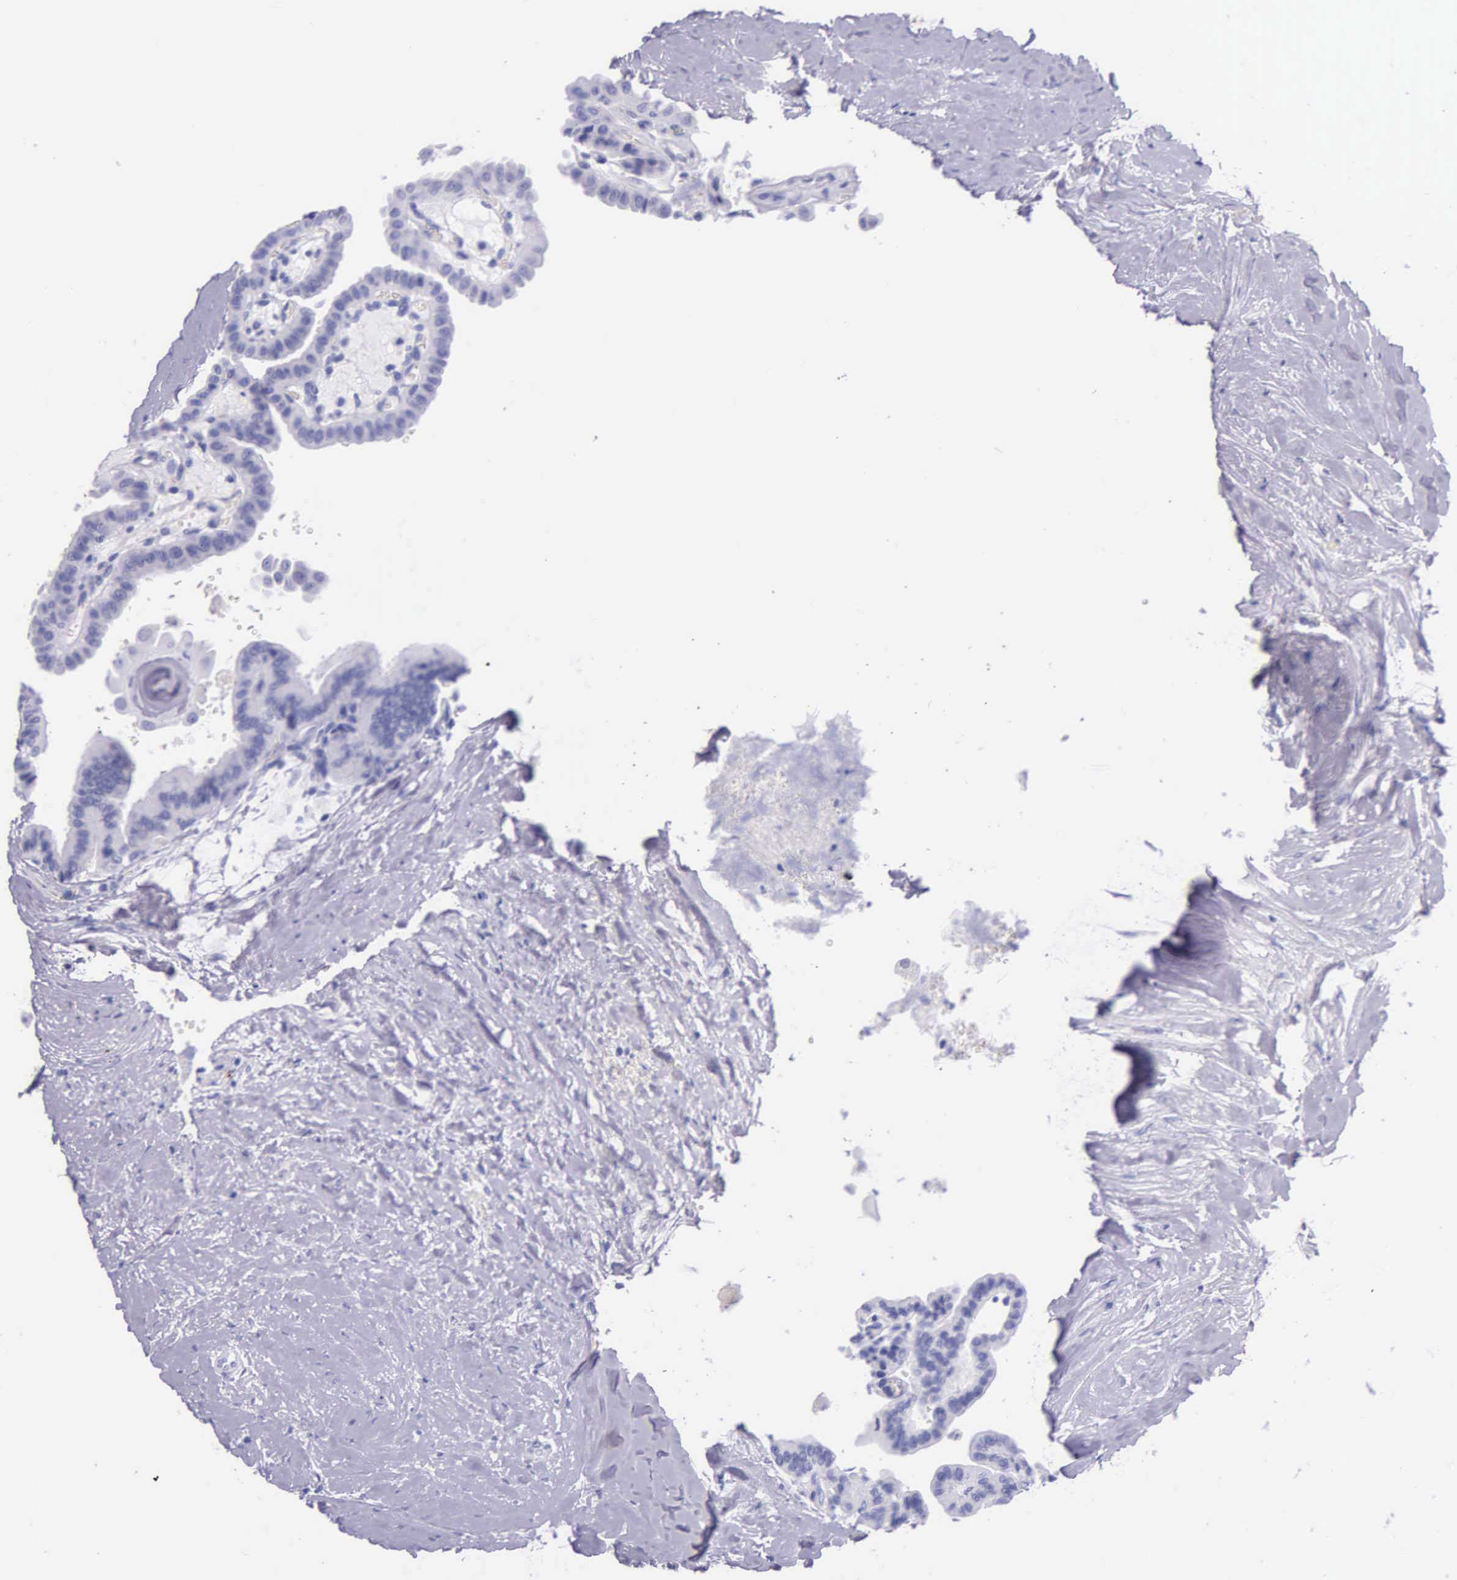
{"staining": {"intensity": "negative", "quantity": "none", "location": "none"}, "tissue": "thyroid cancer", "cell_type": "Tumor cells", "image_type": "cancer", "snomed": [{"axis": "morphology", "description": "Papillary adenocarcinoma, NOS"}, {"axis": "topography", "description": "Thyroid gland"}], "caption": "Histopathology image shows no significant protein expression in tumor cells of thyroid cancer. (Brightfield microscopy of DAB (3,3'-diaminobenzidine) IHC at high magnification).", "gene": "KLK3", "patient": {"sex": "male", "age": 87}}